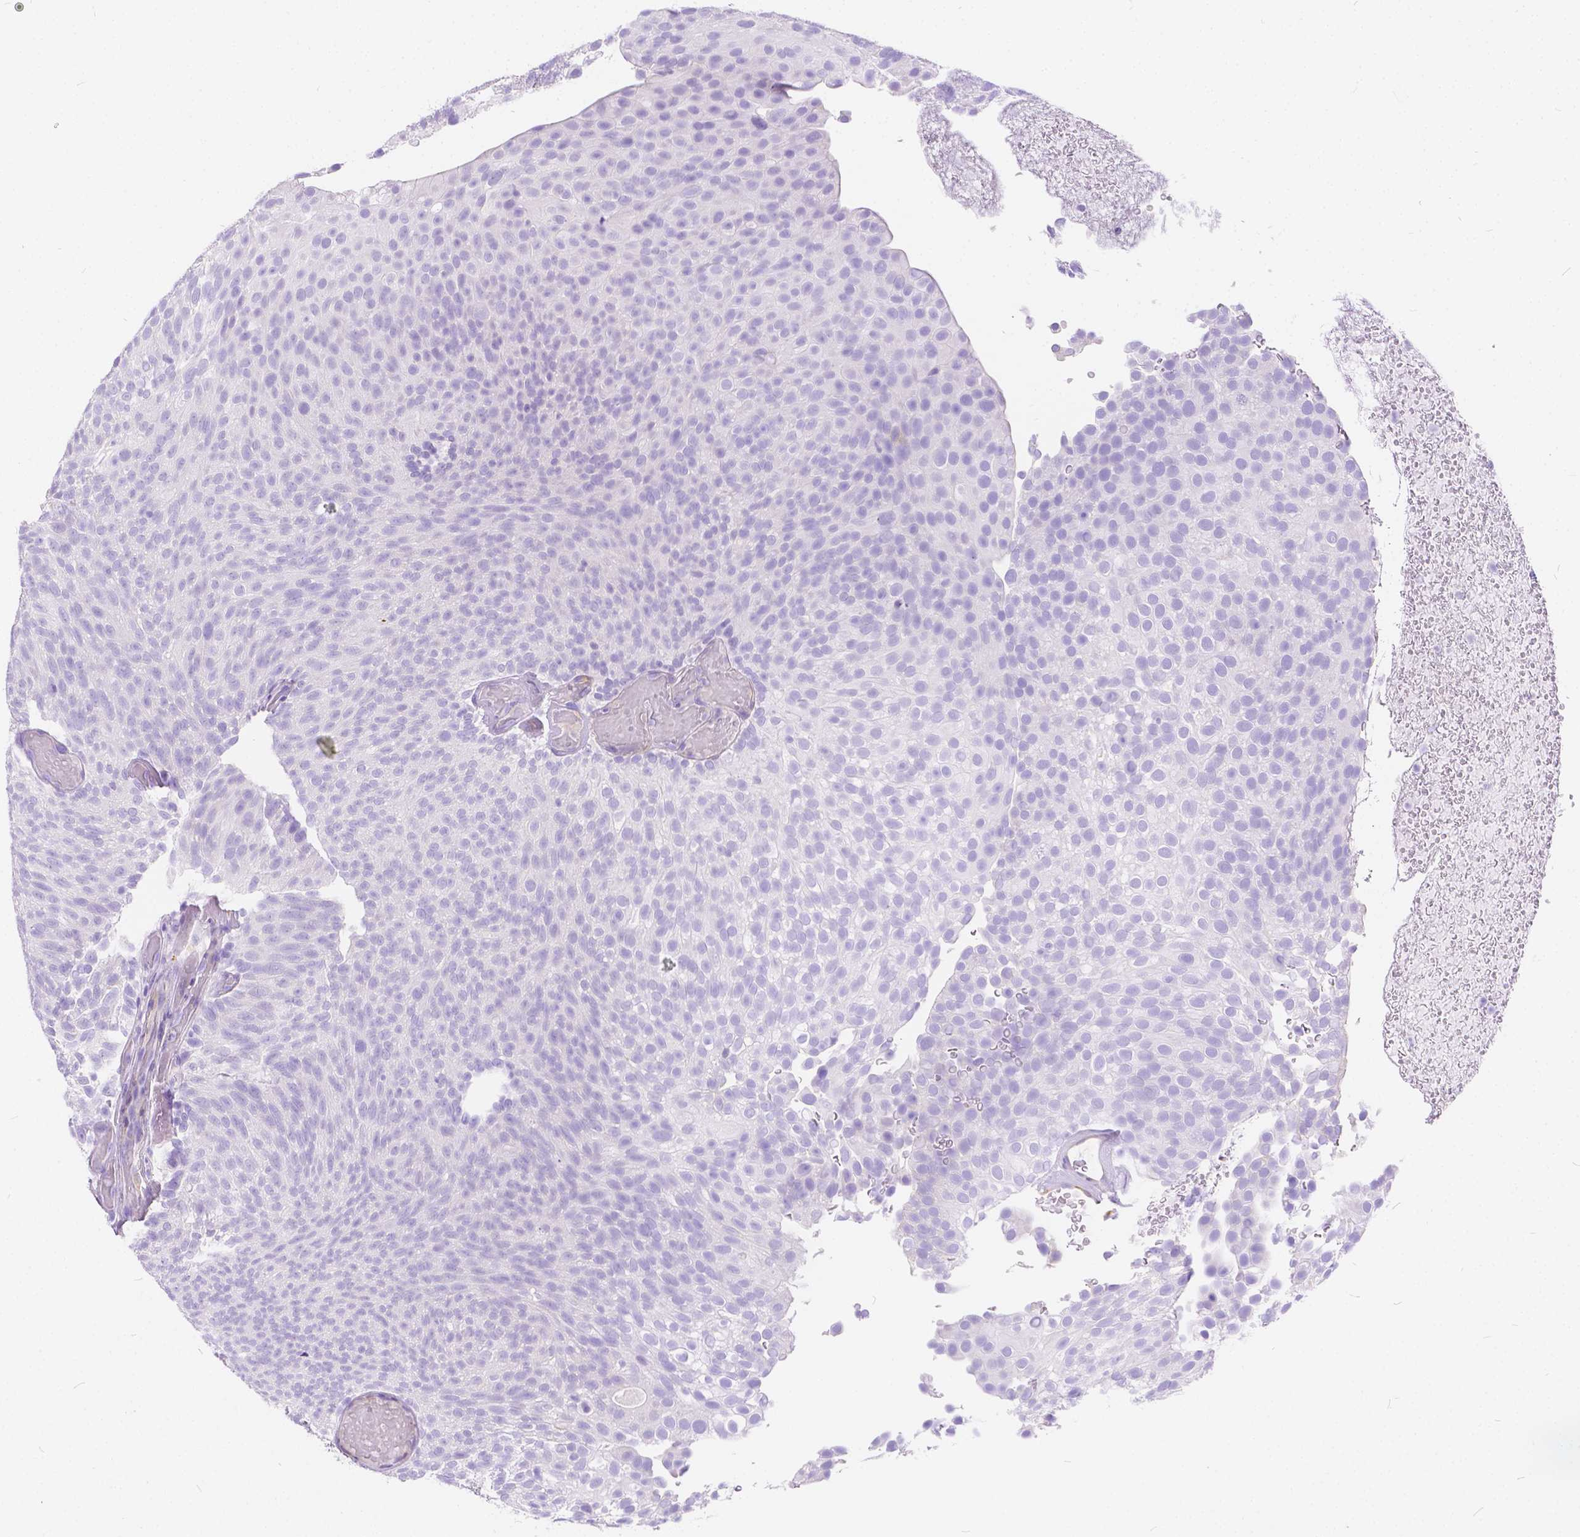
{"staining": {"intensity": "negative", "quantity": "none", "location": "none"}, "tissue": "urothelial cancer", "cell_type": "Tumor cells", "image_type": "cancer", "snomed": [{"axis": "morphology", "description": "Urothelial carcinoma, Low grade"}, {"axis": "topography", "description": "Urinary bladder"}], "caption": "High power microscopy micrograph of an immunohistochemistry histopathology image of urothelial carcinoma (low-grade), revealing no significant positivity in tumor cells.", "gene": "CHRM1", "patient": {"sex": "male", "age": 78}}